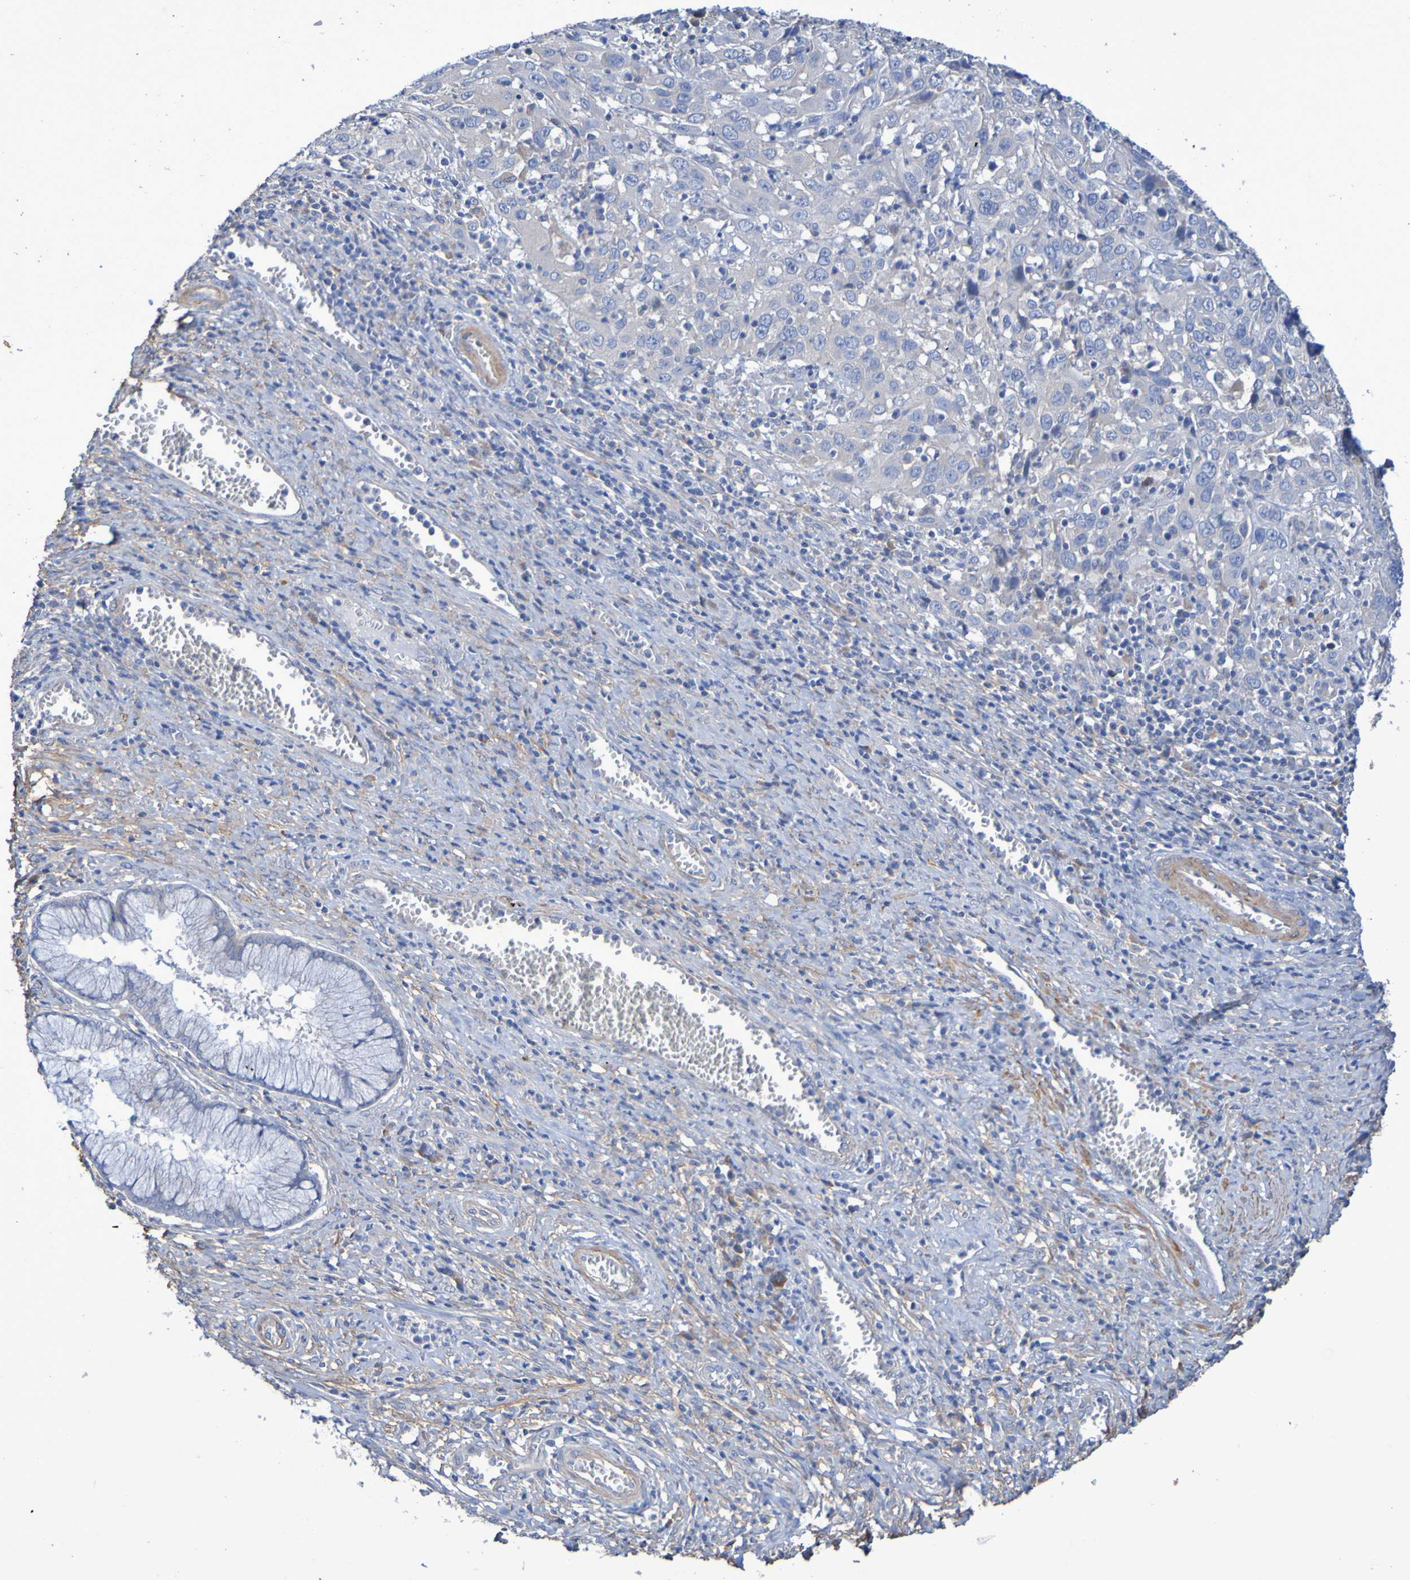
{"staining": {"intensity": "negative", "quantity": "none", "location": "none"}, "tissue": "cervical cancer", "cell_type": "Tumor cells", "image_type": "cancer", "snomed": [{"axis": "morphology", "description": "Squamous cell carcinoma, NOS"}, {"axis": "topography", "description": "Cervix"}], "caption": "The micrograph shows no significant staining in tumor cells of cervical squamous cell carcinoma.", "gene": "SRPRB", "patient": {"sex": "female", "age": 32}}